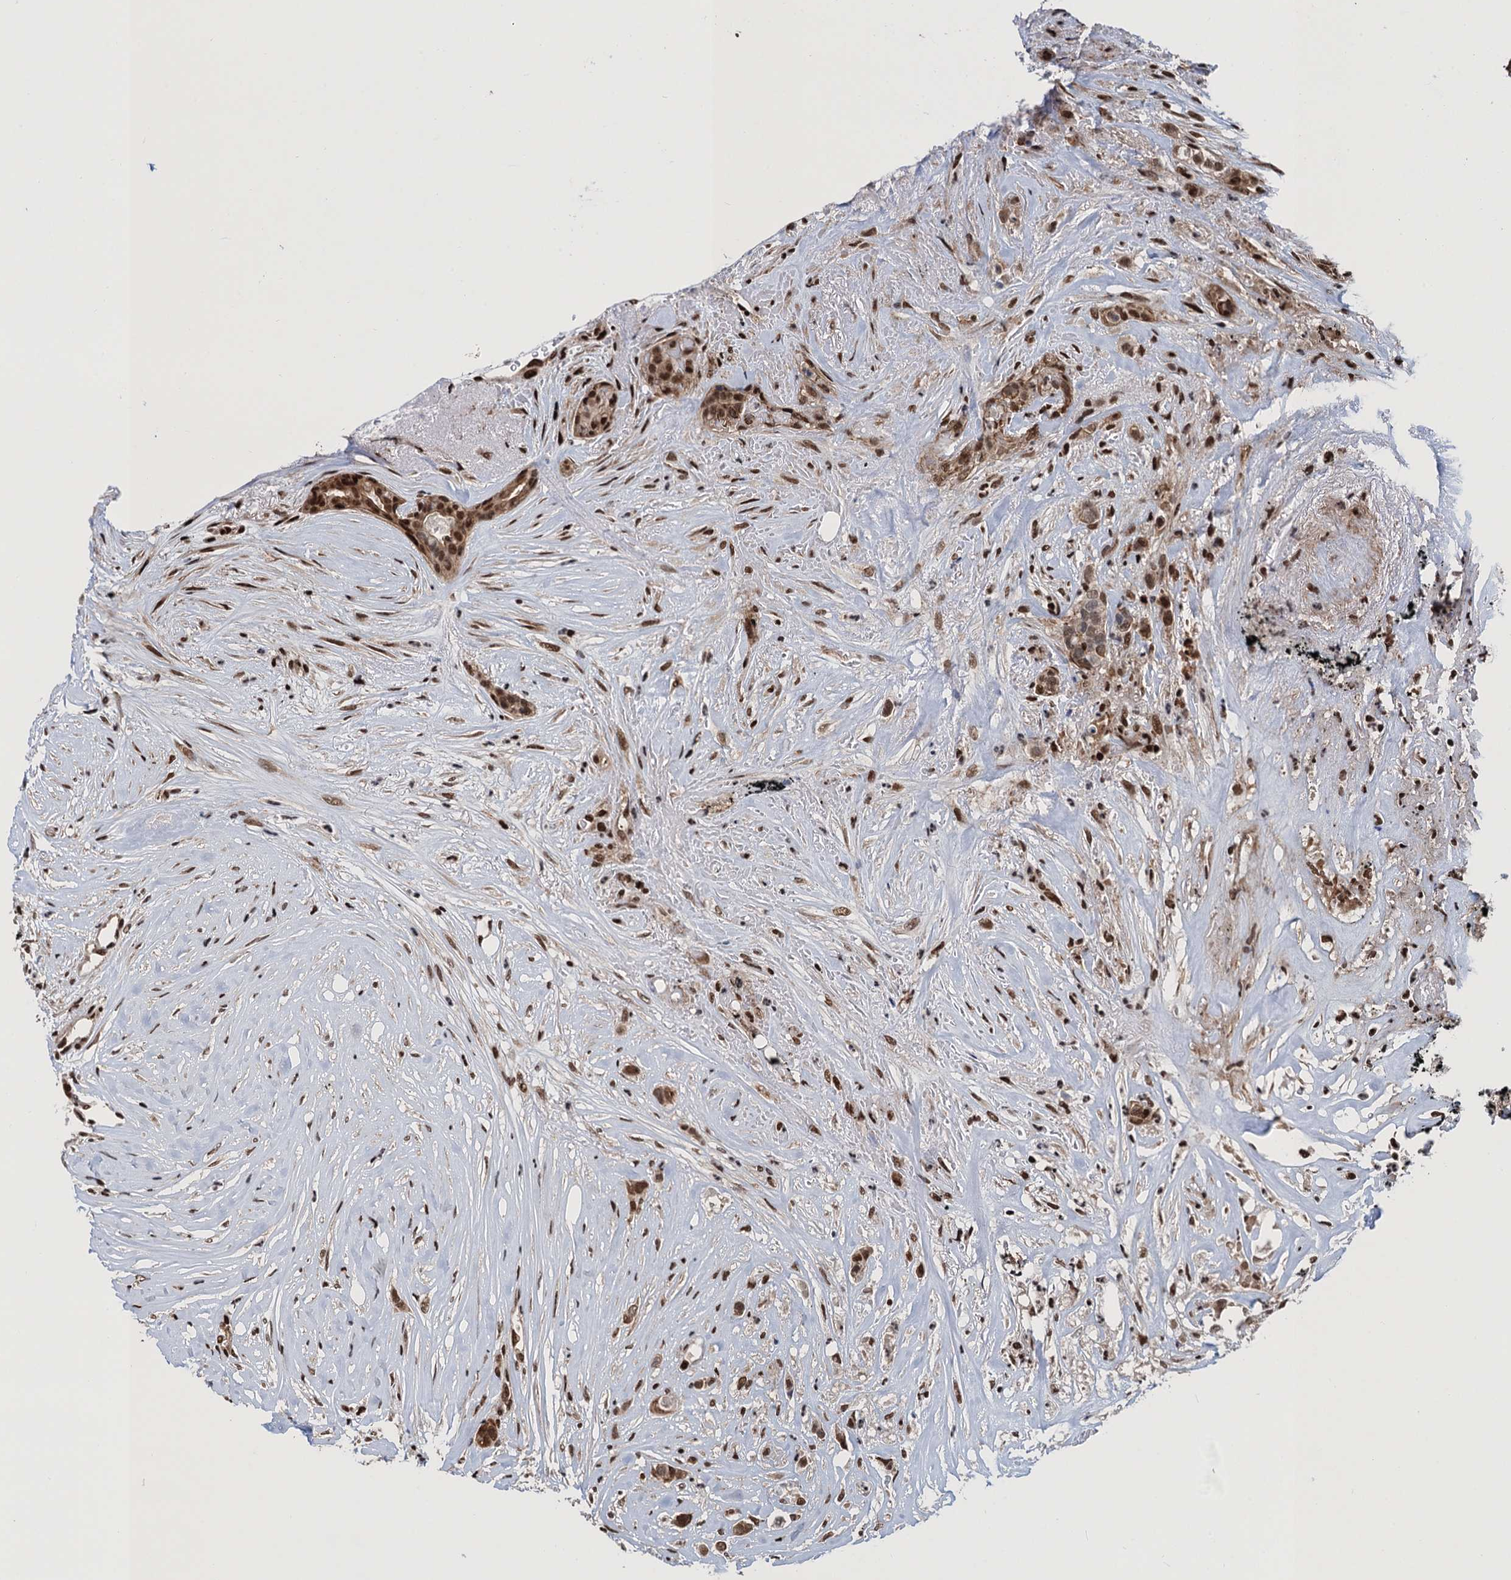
{"staining": {"intensity": "moderate", "quantity": ">75%", "location": "nuclear"}, "tissue": "breast cancer", "cell_type": "Tumor cells", "image_type": "cancer", "snomed": [{"axis": "morphology", "description": "Lobular carcinoma"}, {"axis": "topography", "description": "Breast"}], "caption": "DAB (3,3'-diaminobenzidine) immunohistochemical staining of human lobular carcinoma (breast) exhibits moderate nuclear protein expression in approximately >75% of tumor cells.", "gene": "PPP4R1", "patient": {"sex": "female", "age": 51}}